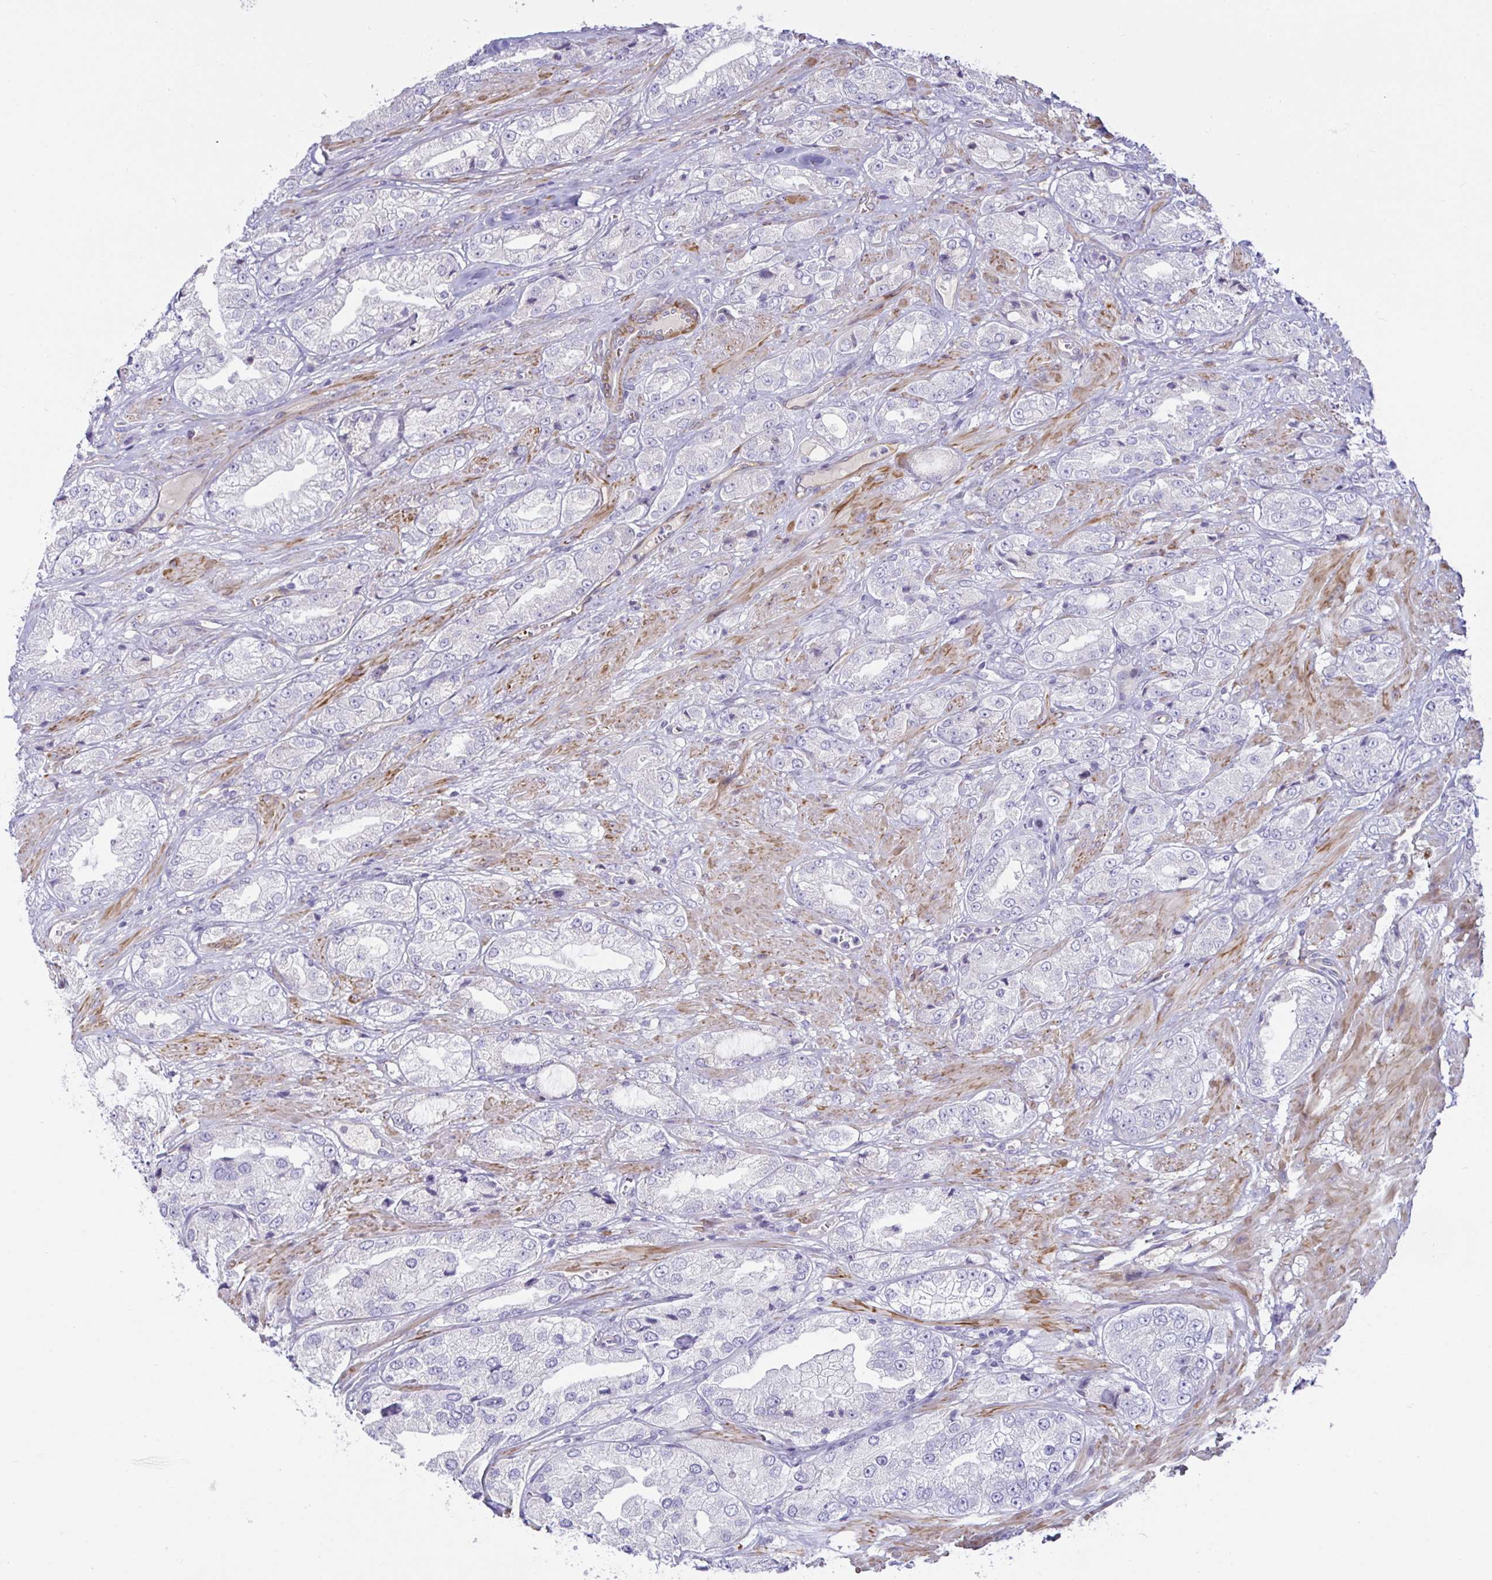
{"staining": {"intensity": "negative", "quantity": "none", "location": "none"}, "tissue": "prostate cancer", "cell_type": "Tumor cells", "image_type": "cancer", "snomed": [{"axis": "morphology", "description": "Adenocarcinoma, High grade"}, {"axis": "topography", "description": "Prostate"}], "caption": "A photomicrograph of prostate cancer stained for a protein demonstrates no brown staining in tumor cells. (Stains: DAB IHC with hematoxylin counter stain, Microscopy: brightfield microscopy at high magnification).", "gene": "SPAG4", "patient": {"sex": "male", "age": 68}}